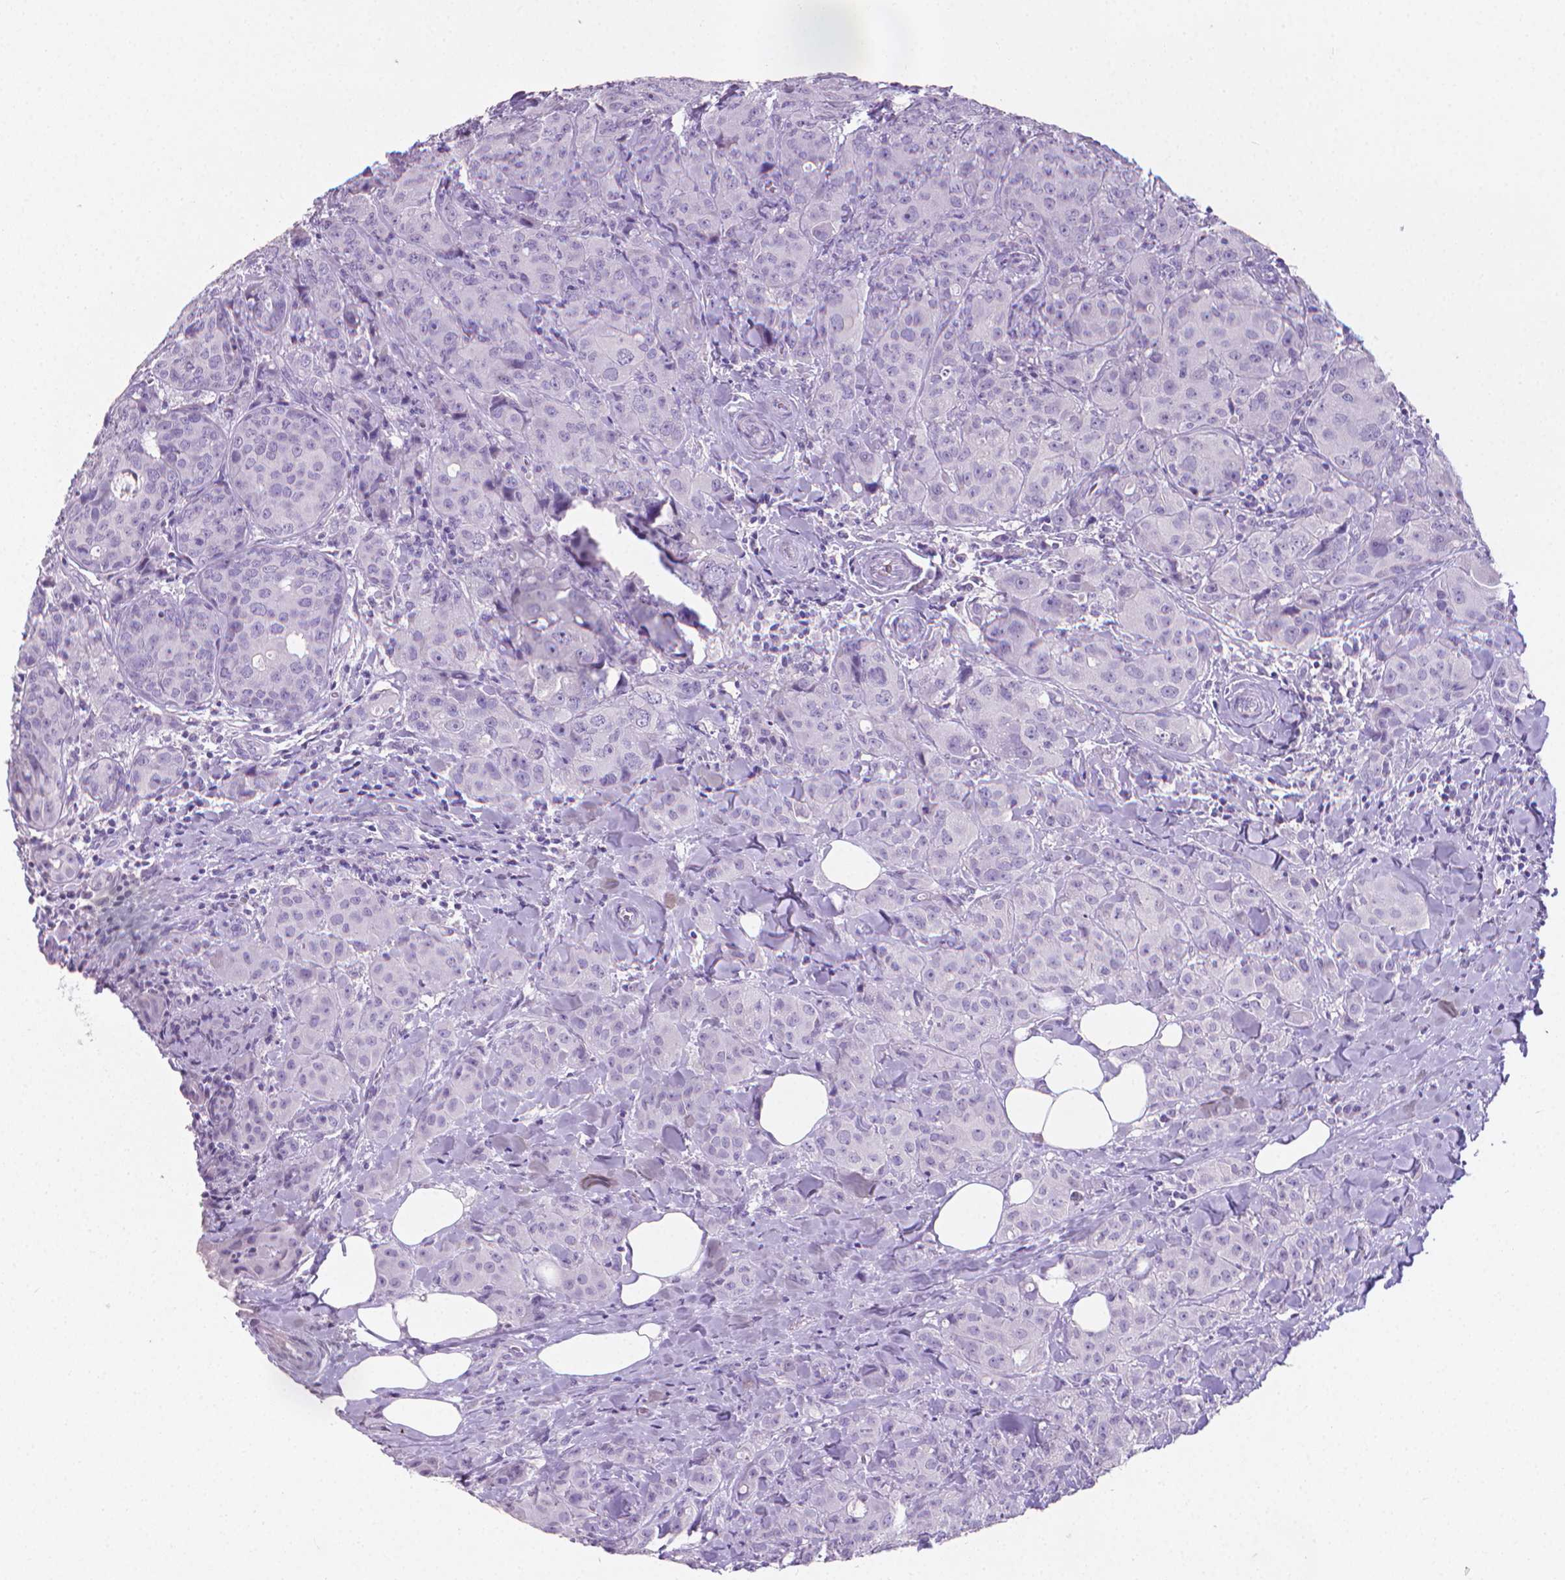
{"staining": {"intensity": "negative", "quantity": "none", "location": "none"}, "tissue": "breast cancer", "cell_type": "Tumor cells", "image_type": "cancer", "snomed": [{"axis": "morphology", "description": "Duct carcinoma"}, {"axis": "topography", "description": "Breast"}], "caption": "Human breast cancer (invasive ductal carcinoma) stained for a protein using immunohistochemistry shows no staining in tumor cells.", "gene": "XPNPEP2", "patient": {"sex": "female", "age": 43}}